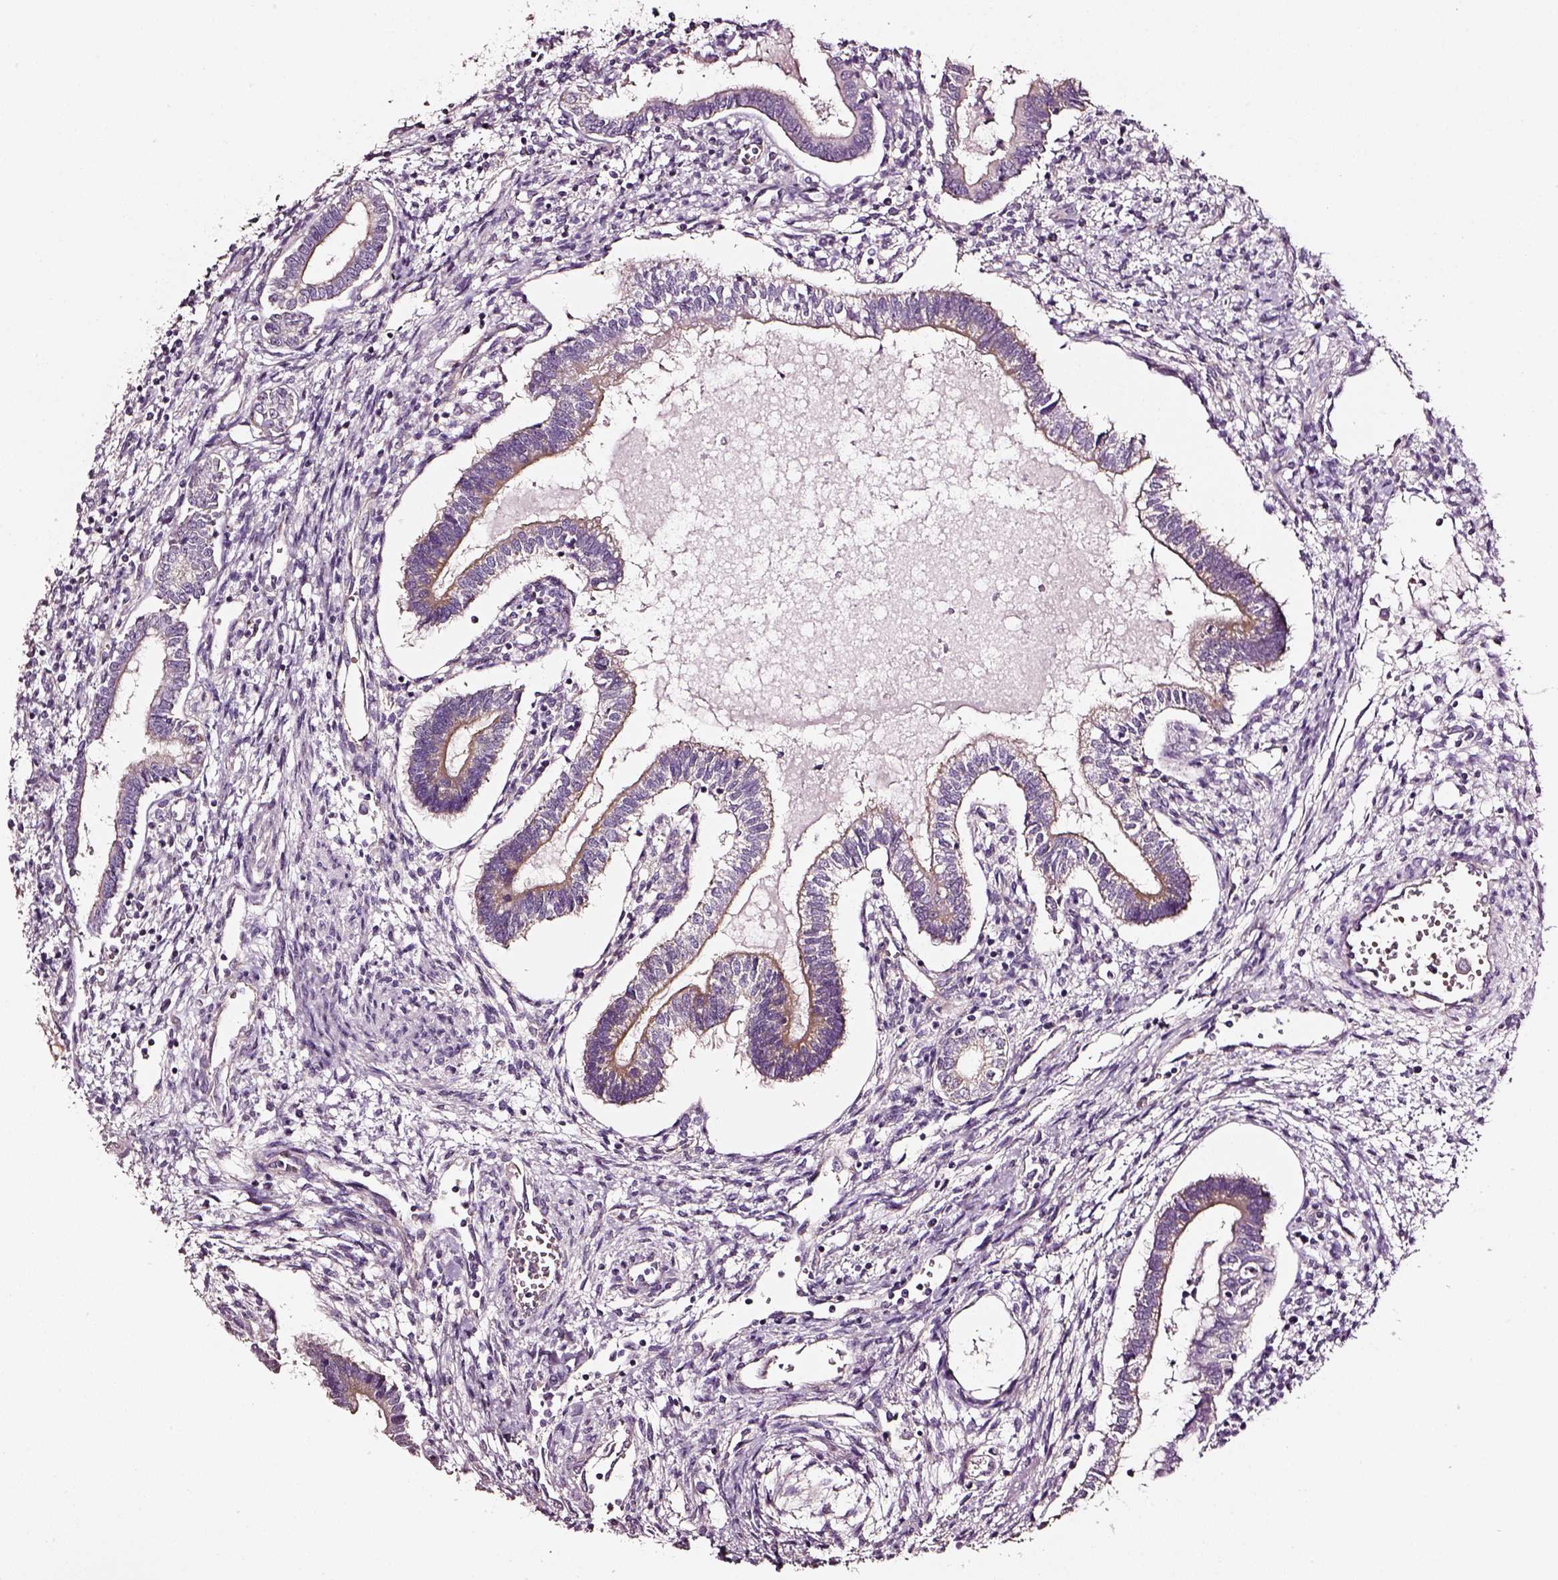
{"staining": {"intensity": "negative", "quantity": "none", "location": "none"}, "tissue": "testis cancer", "cell_type": "Tumor cells", "image_type": "cancer", "snomed": [{"axis": "morphology", "description": "Carcinoma, Embryonal, NOS"}, {"axis": "topography", "description": "Testis"}], "caption": "Image shows no protein positivity in tumor cells of testis cancer tissue.", "gene": "AADAT", "patient": {"sex": "male", "age": 37}}